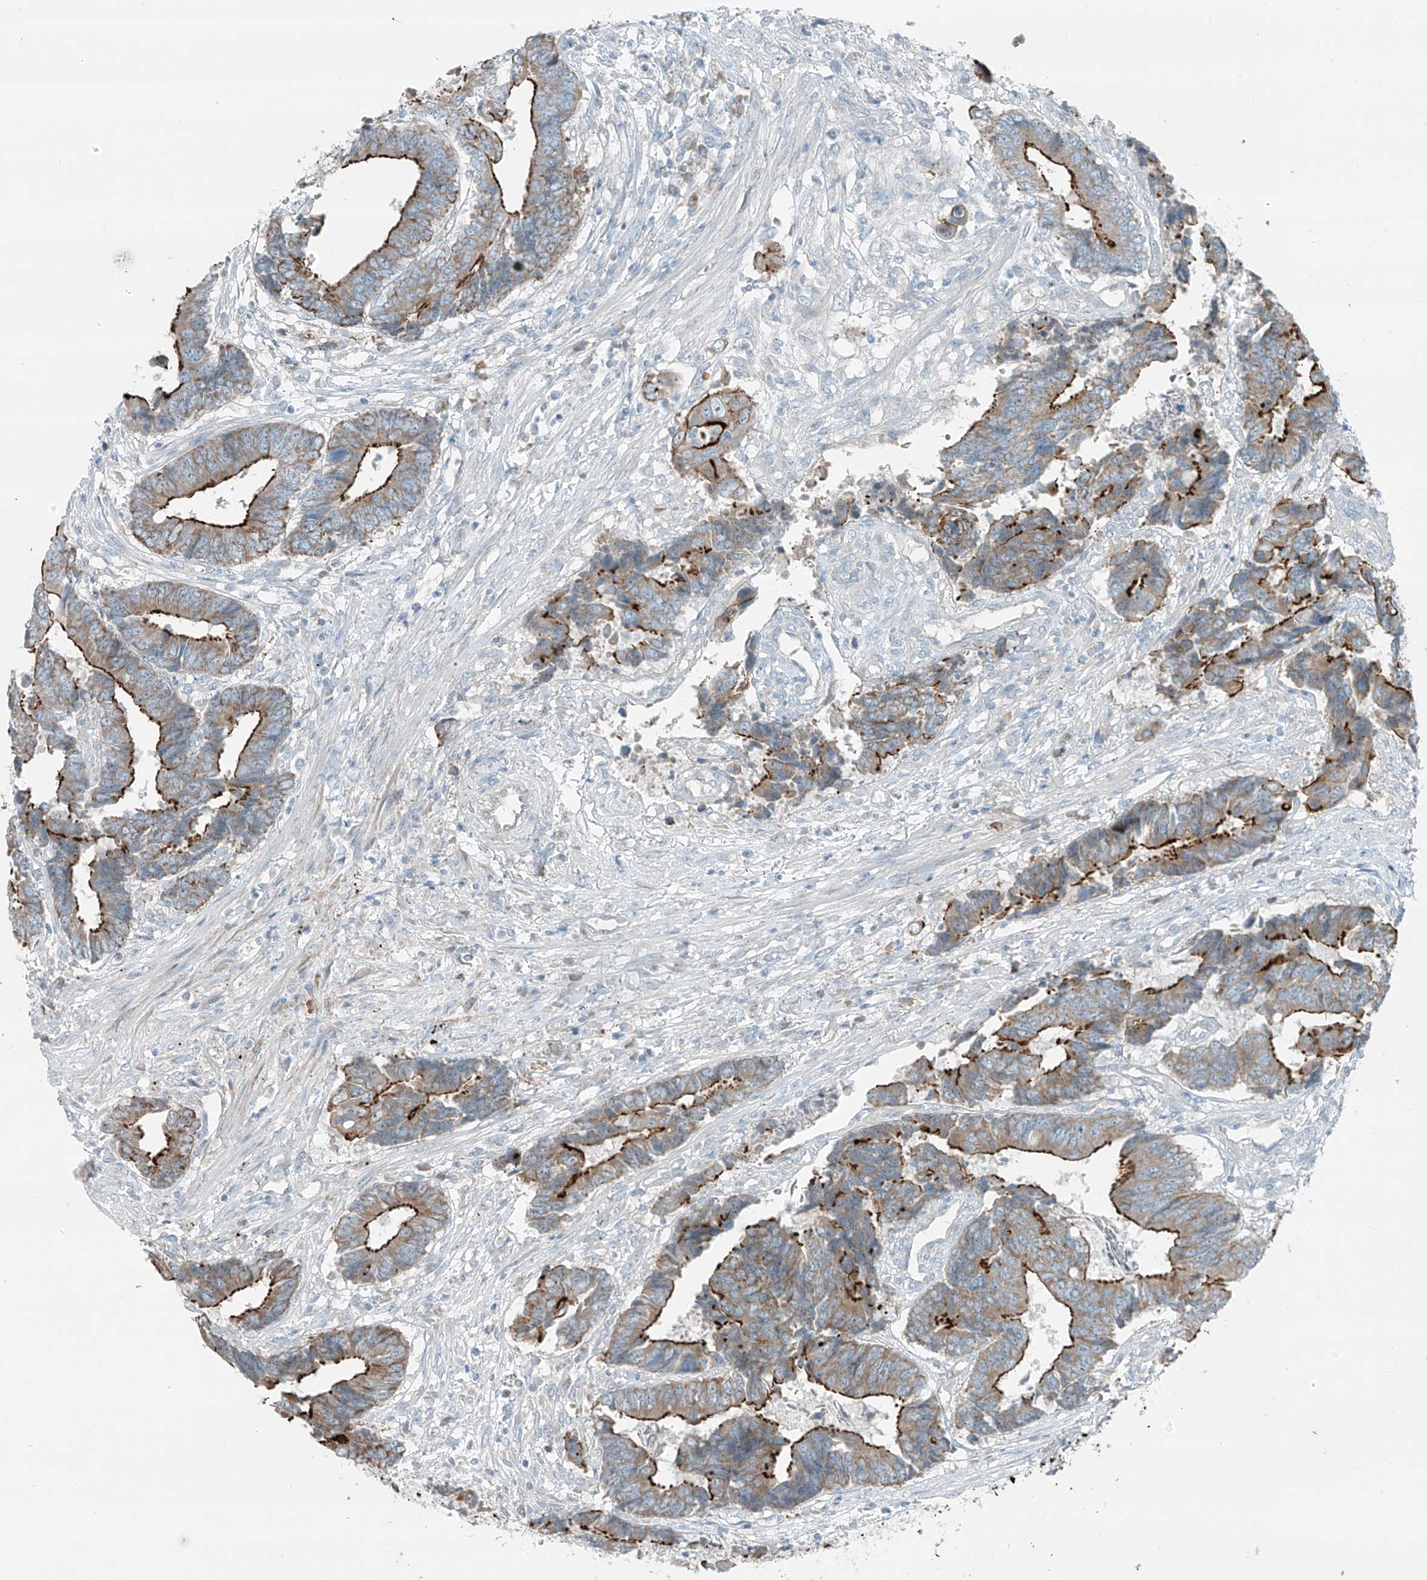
{"staining": {"intensity": "strong", "quantity": ">75%", "location": "cytoplasmic/membranous"}, "tissue": "colorectal cancer", "cell_type": "Tumor cells", "image_type": "cancer", "snomed": [{"axis": "morphology", "description": "Adenocarcinoma, NOS"}, {"axis": "topography", "description": "Rectum"}], "caption": "The photomicrograph reveals staining of adenocarcinoma (colorectal), revealing strong cytoplasmic/membranous protein expression (brown color) within tumor cells. (DAB IHC with brightfield microscopy, high magnification).", "gene": "FAM131C", "patient": {"sex": "male", "age": 84}}